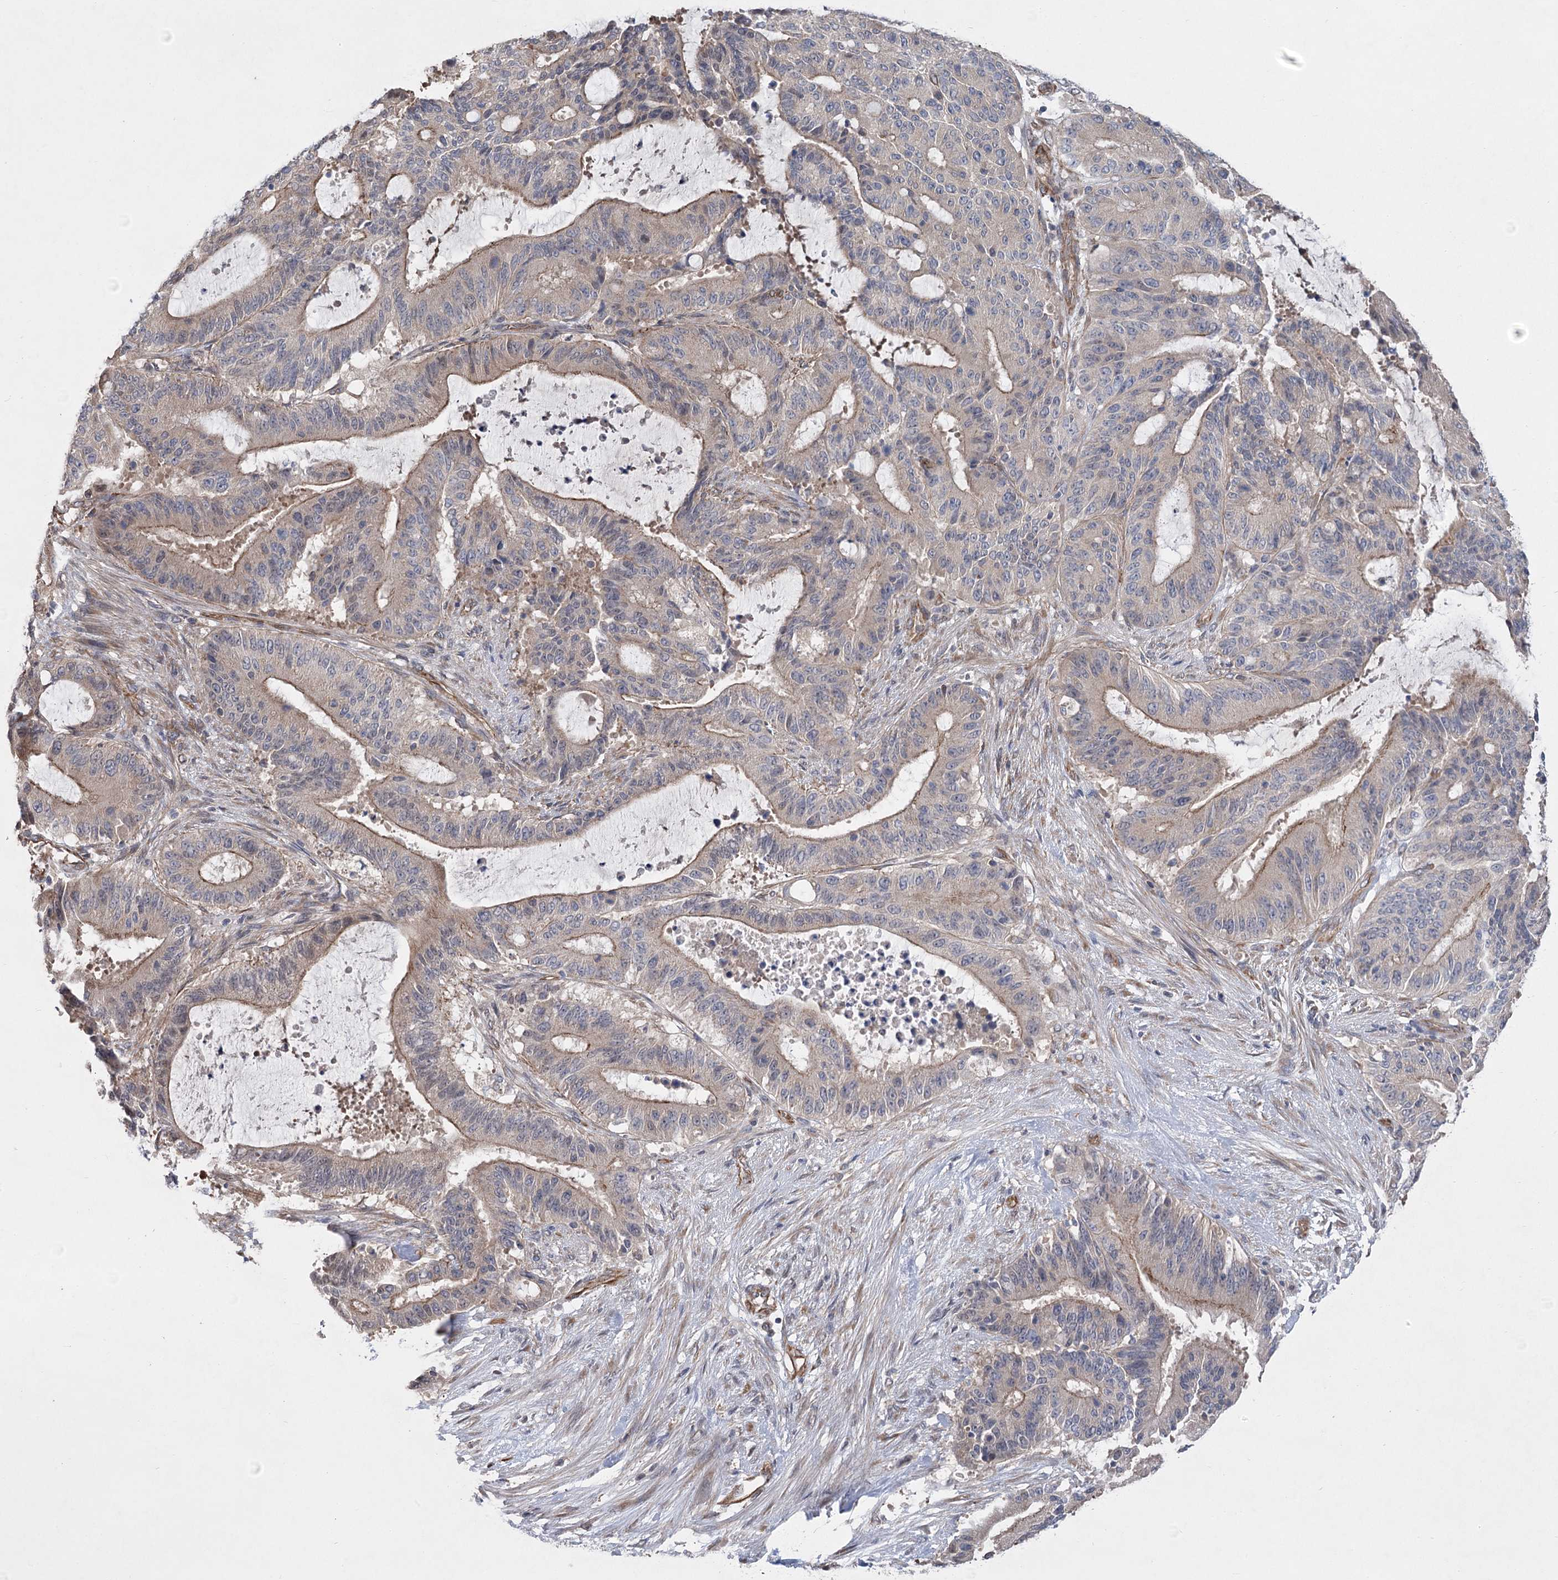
{"staining": {"intensity": "moderate", "quantity": "25%-75%", "location": "cytoplasmic/membranous"}, "tissue": "liver cancer", "cell_type": "Tumor cells", "image_type": "cancer", "snomed": [{"axis": "morphology", "description": "Normal tissue, NOS"}, {"axis": "morphology", "description": "Cholangiocarcinoma"}, {"axis": "topography", "description": "Liver"}, {"axis": "topography", "description": "Peripheral nerve tissue"}], "caption": "This is a micrograph of immunohistochemistry staining of liver cancer, which shows moderate staining in the cytoplasmic/membranous of tumor cells.", "gene": "RWDD4", "patient": {"sex": "female", "age": 73}}